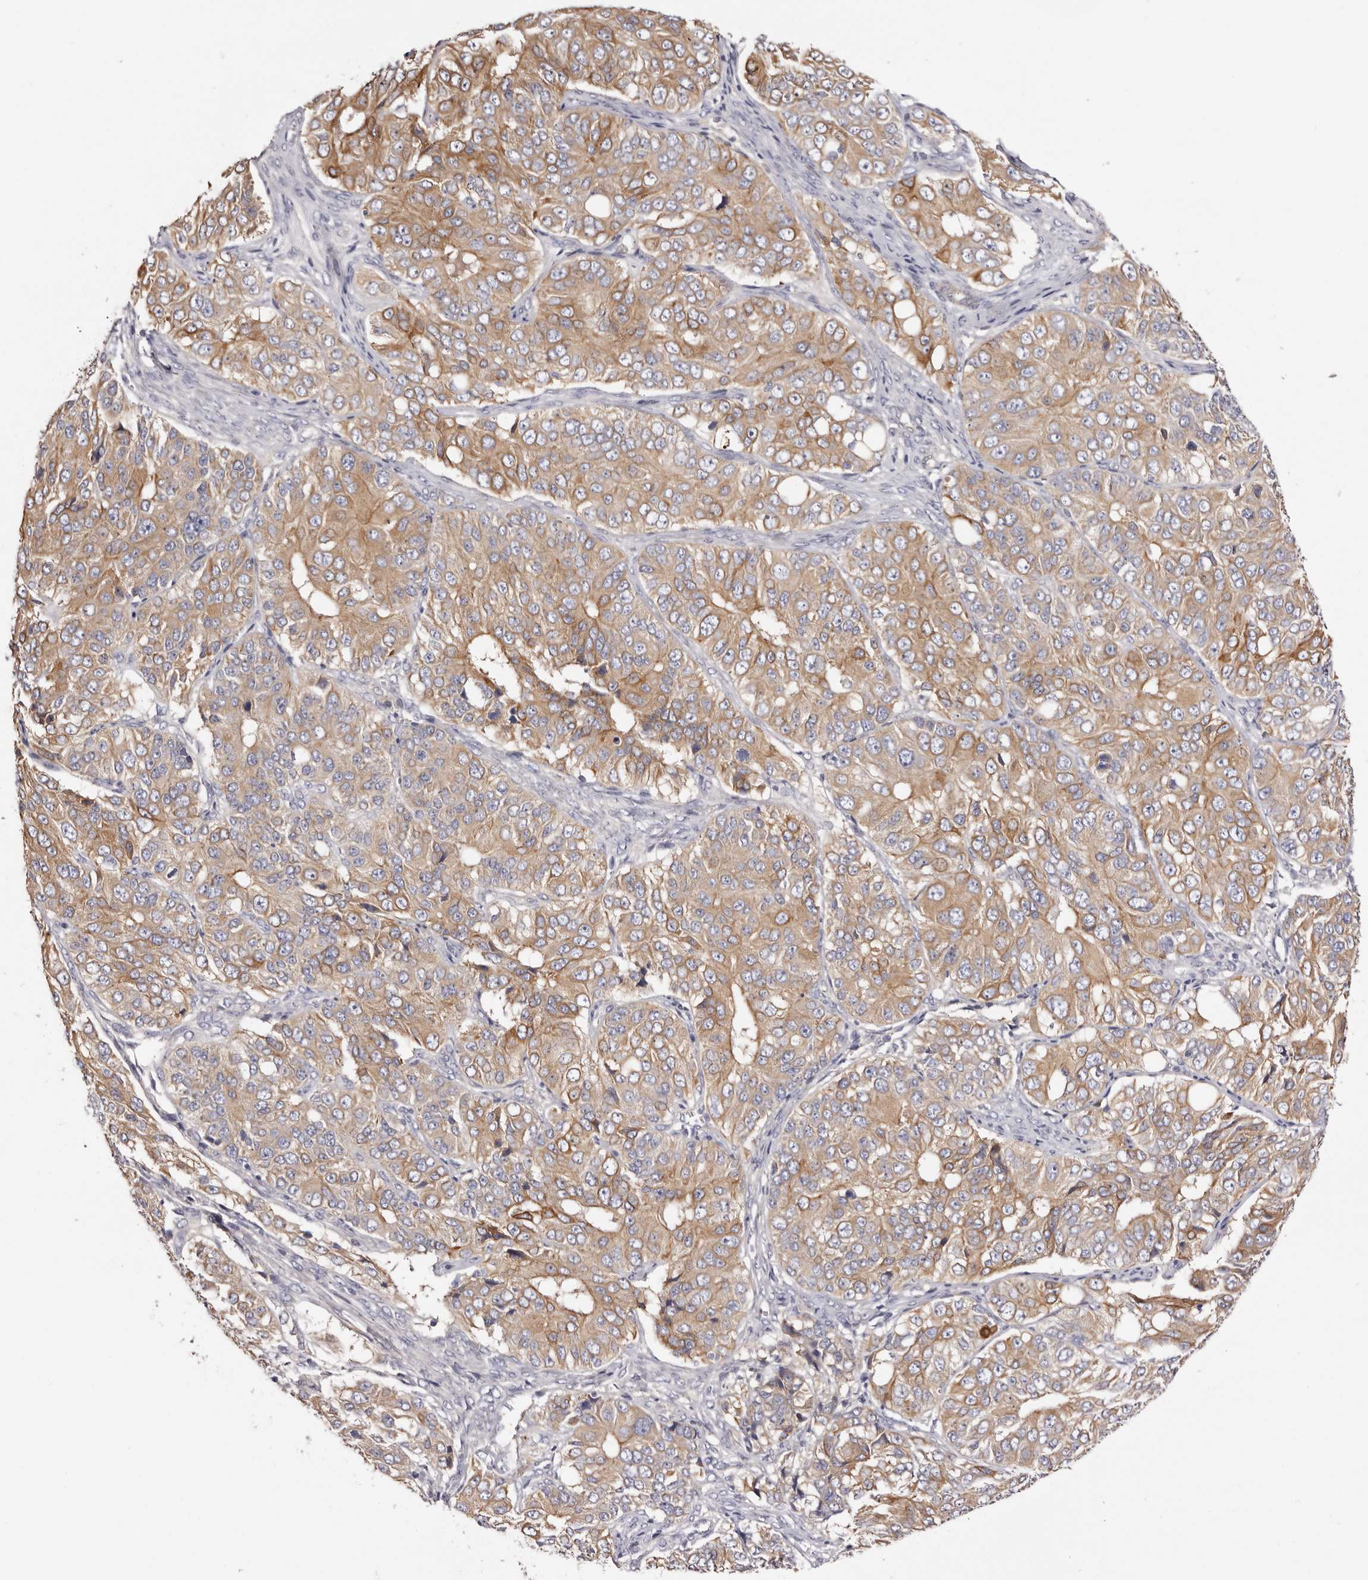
{"staining": {"intensity": "moderate", "quantity": ">75%", "location": "cytoplasmic/membranous"}, "tissue": "ovarian cancer", "cell_type": "Tumor cells", "image_type": "cancer", "snomed": [{"axis": "morphology", "description": "Carcinoma, endometroid"}, {"axis": "topography", "description": "Ovary"}], "caption": "The immunohistochemical stain labels moderate cytoplasmic/membranous expression in tumor cells of endometroid carcinoma (ovarian) tissue.", "gene": "STK16", "patient": {"sex": "female", "age": 51}}